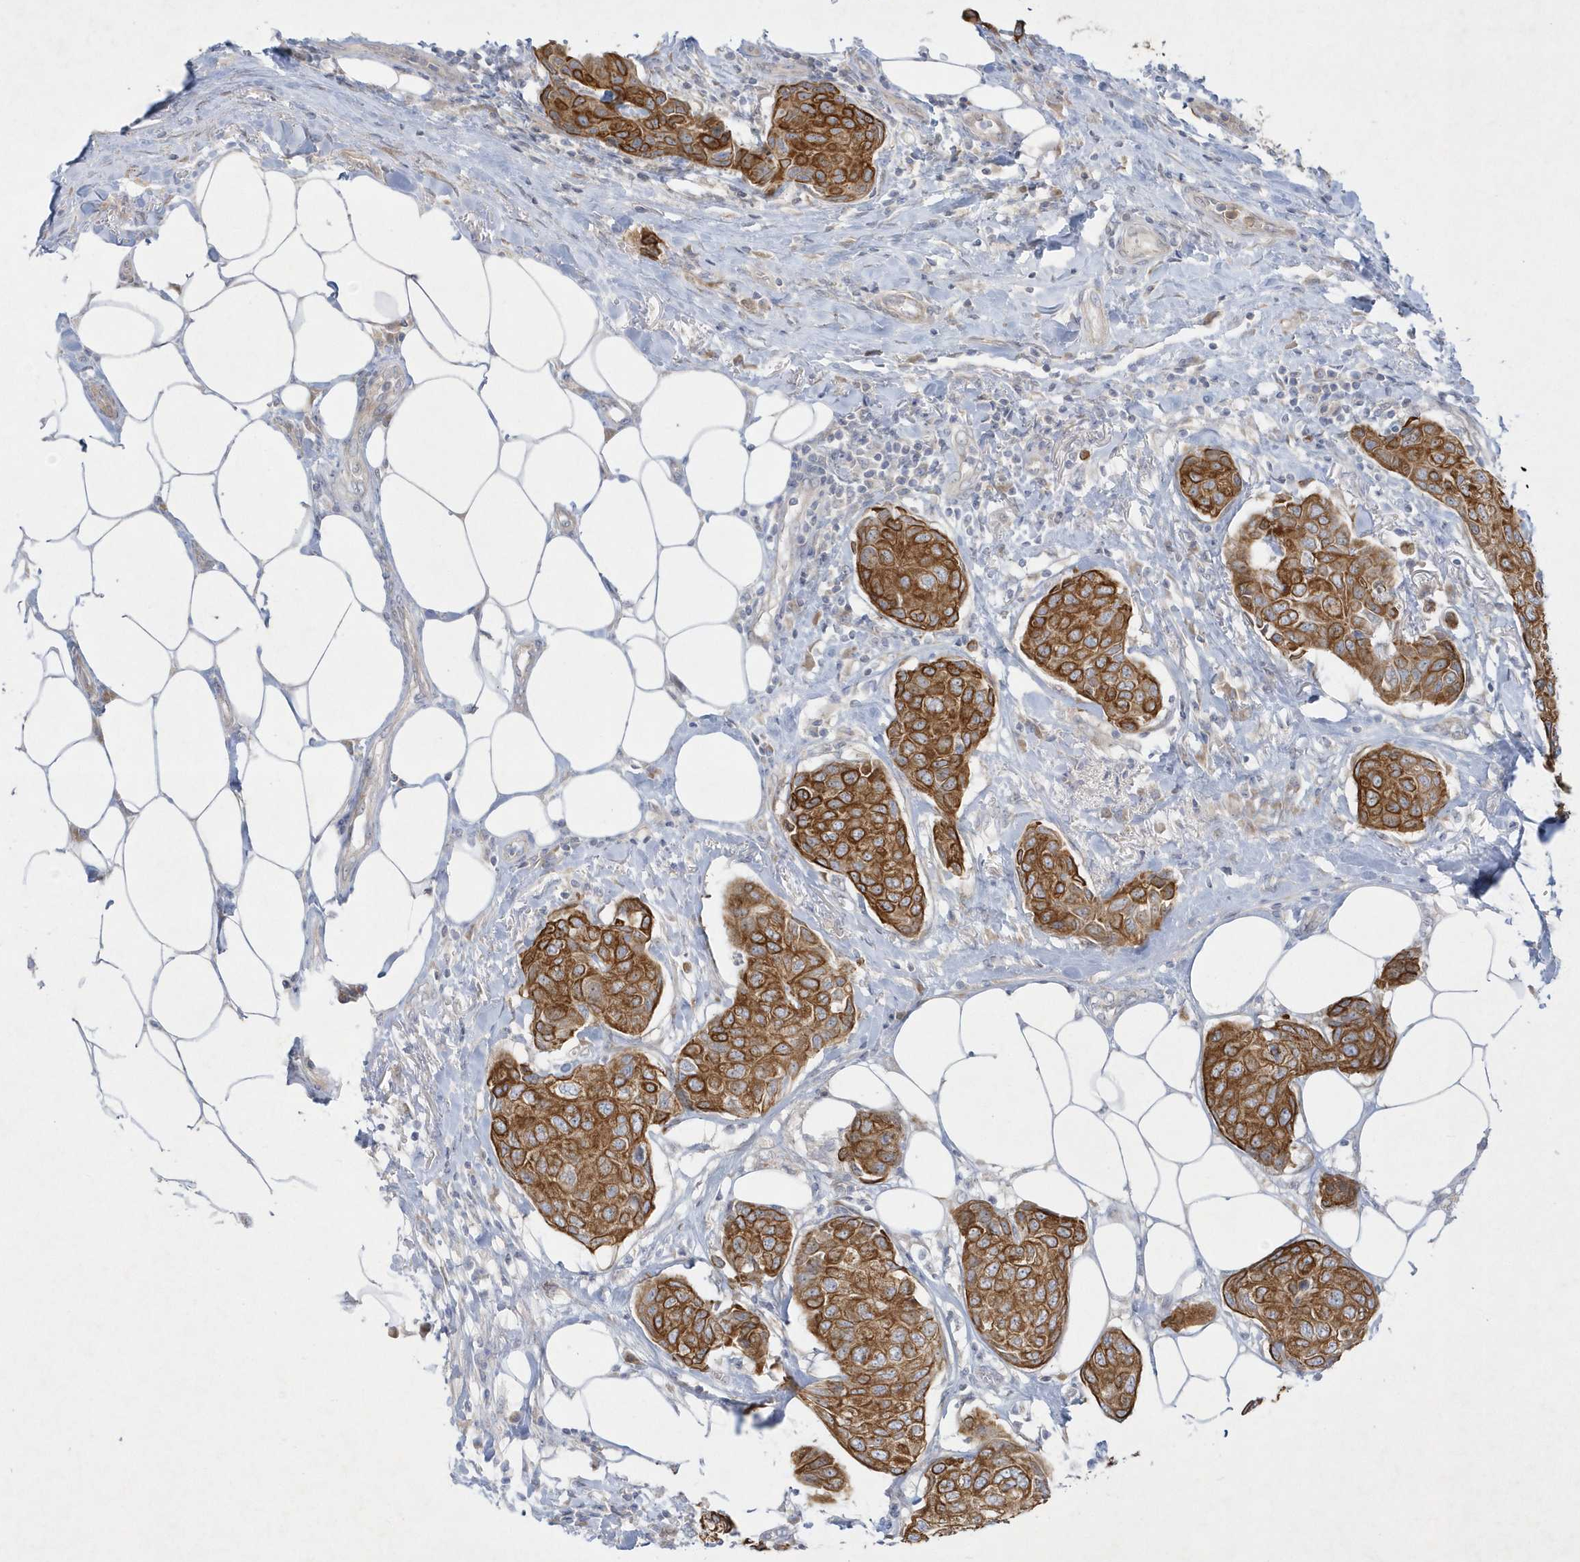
{"staining": {"intensity": "strong", "quantity": ">75%", "location": "cytoplasmic/membranous"}, "tissue": "breast cancer", "cell_type": "Tumor cells", "image_type": "cancer", "snomed": [{"axis": "morphology", "description": "Duct carcinoma"}, {"axis": "topography", "description": "Breast"}], "caption": "The micrograph displays a brown stain indicating the presence of a protein in the cytoplasmic/membranous of tumor cells in breast cancer.", "gene": "LARS1", "patient": {"sex": "female", "age": 80}}